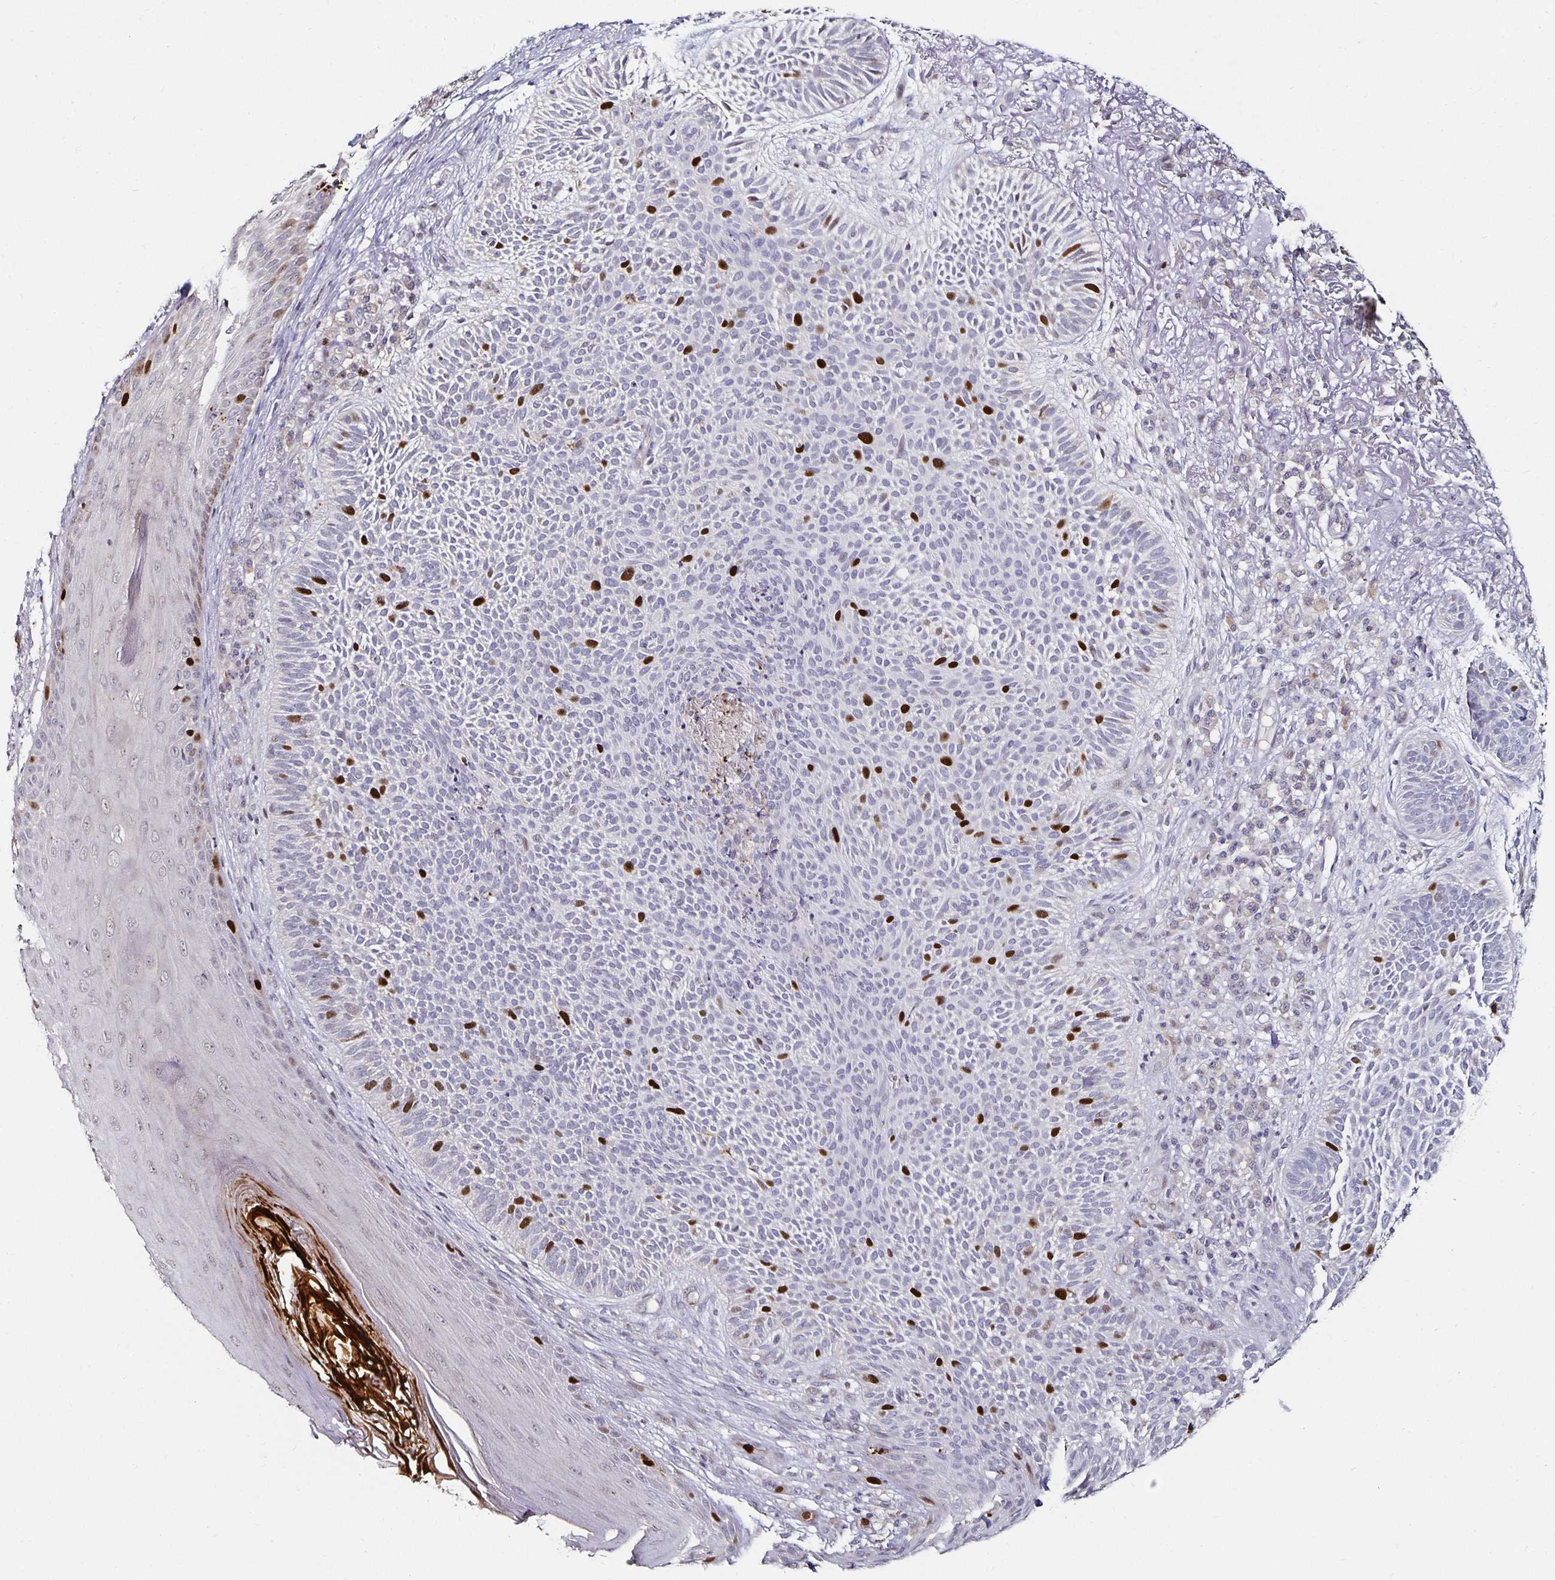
{"staining": {"intensity": "strong", "quantity": "<25%", "location": "nuclear"}, "tissue": "skin cancer", "cell_type": "Tumor cells", "image_type": "cancer", "snomed": [{"axis": "morphology", "description": "Basal cell carcinoma"}, {"axis": "topography", "description": "Skin"}, {"axis": "topography", "description": "Skin of face"}], "caption": "Strong nuclear positivity is appreciated in about <25% of tumor cells in skin cancer (basal cell carcinoma).", "gene": "ANLN", "patient": {"sex": "female", "age": 82}}